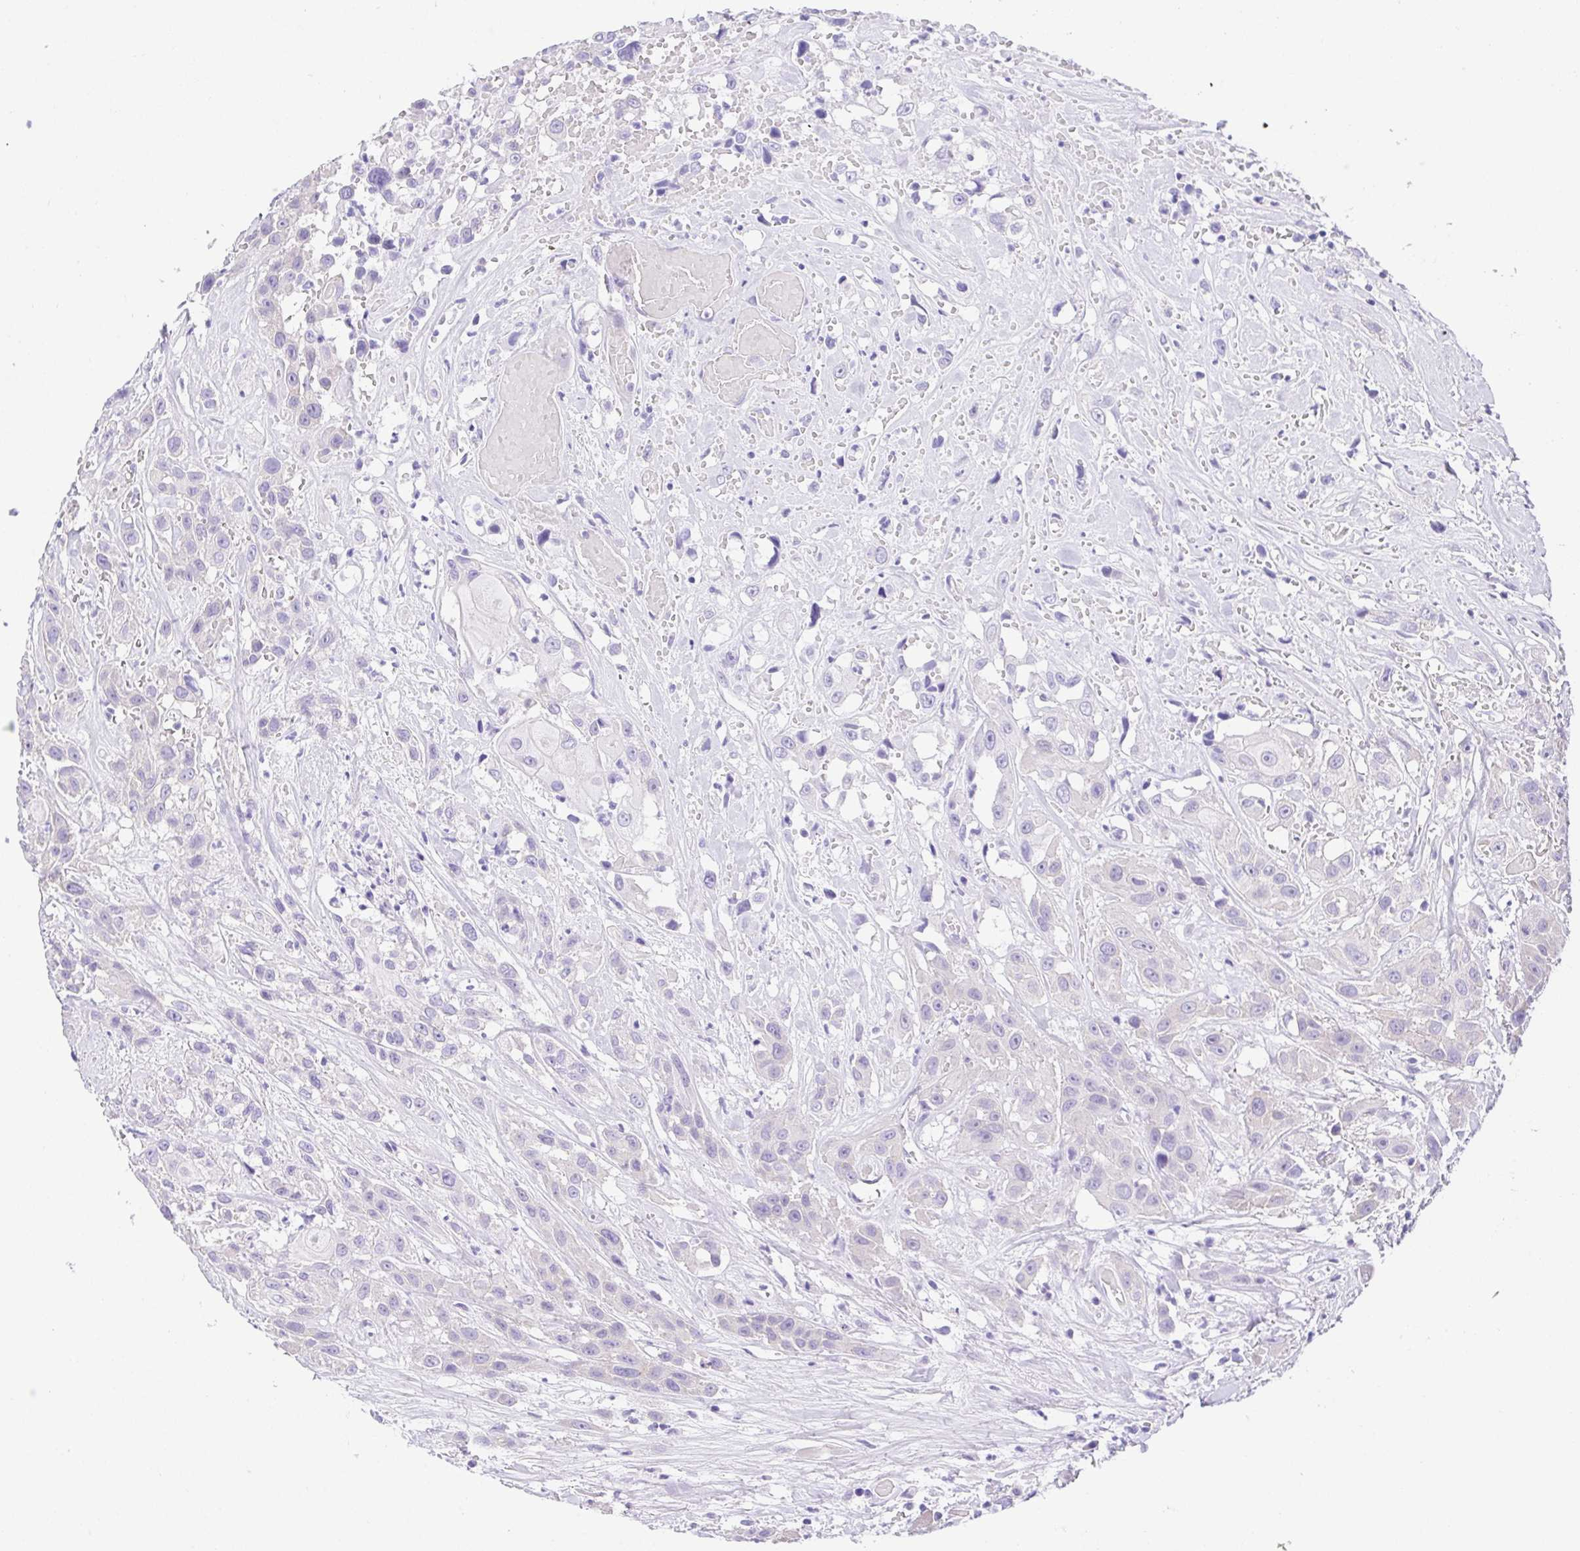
{"staining": {"intensity": "negative", "quantity": "none", "location": "none"}, "tissue": "head and neck cancer", "cell_type": "Tumor cells", "image_type": "cancer", "snomed": [{"axis": "morphology", "description": "Squamous cell carcinoma, NOS"}, {"axis": "topography", "description": "Head-Neck"}], "caption": "Squamous cell carcinoma (head and neck) was stained to show a protein in brown. There is no significant positivity in tumor cells.", "gene": "LUZP4", "patient": {"sex": "male", "age": 57}}